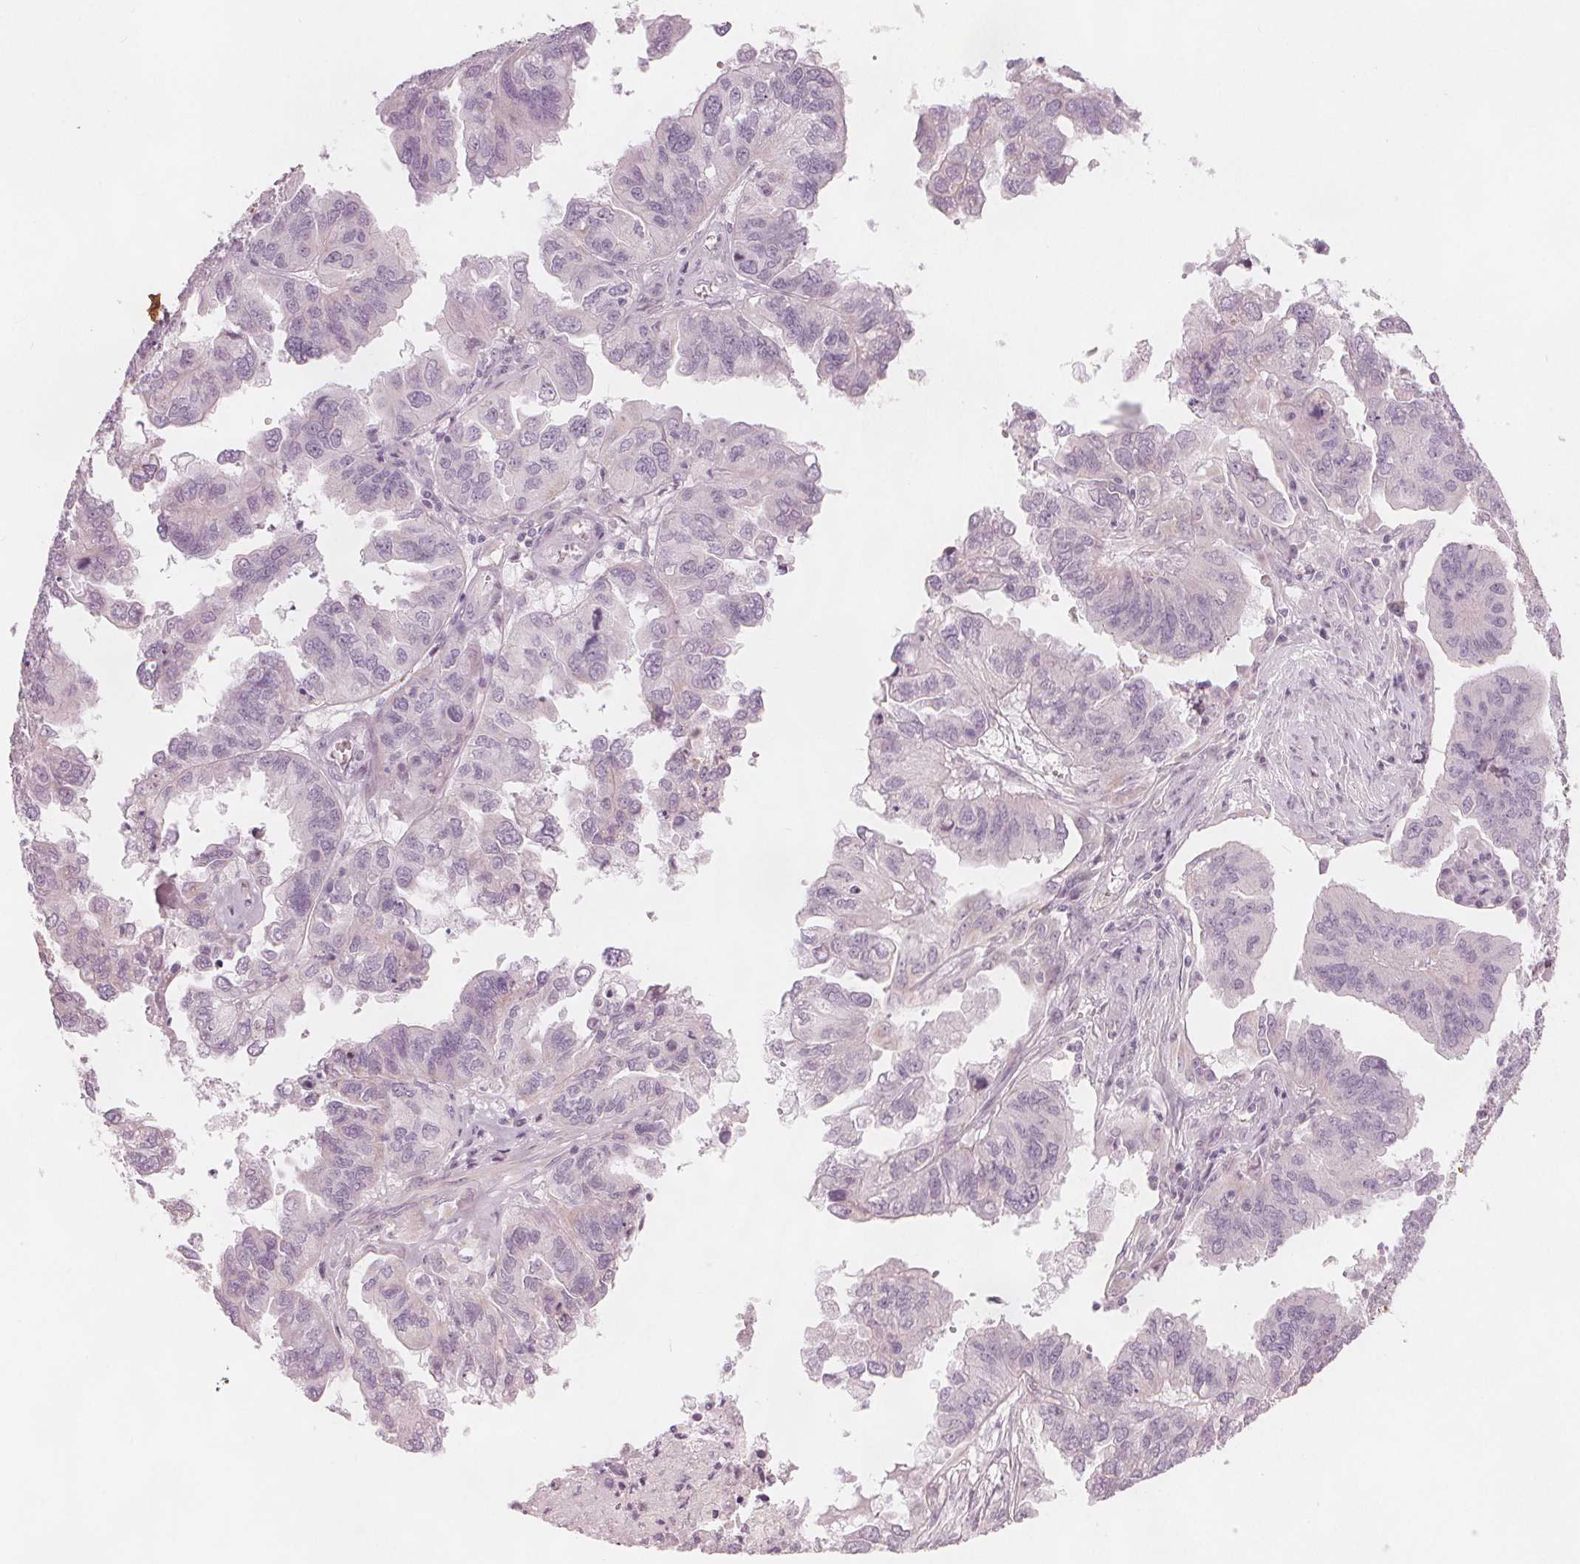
{"staining": {"intensity": "negative", "quantity": "none", "location": "none"}, "tissue": "ovarian cancer", "cell_type": "Tumor cells", "image_type": "cancer", "snomed": [{"axis": "morphology", "description": "Cystadenocarcinoma, serous, NOS"}, {"axis": "topography", "description": "Ovary"}], "caption": "Tumor cells are negative for protein expression in human ovarian cancer. (Stains: DAB (3,3'-diaminobenzidine) immunohistochemistry with hematoxylin counter stain, Microscopy: brightfield microscopy at high magnification).", "gene": "BRSK1", "patient": {"sex": "female", "age": 79}}